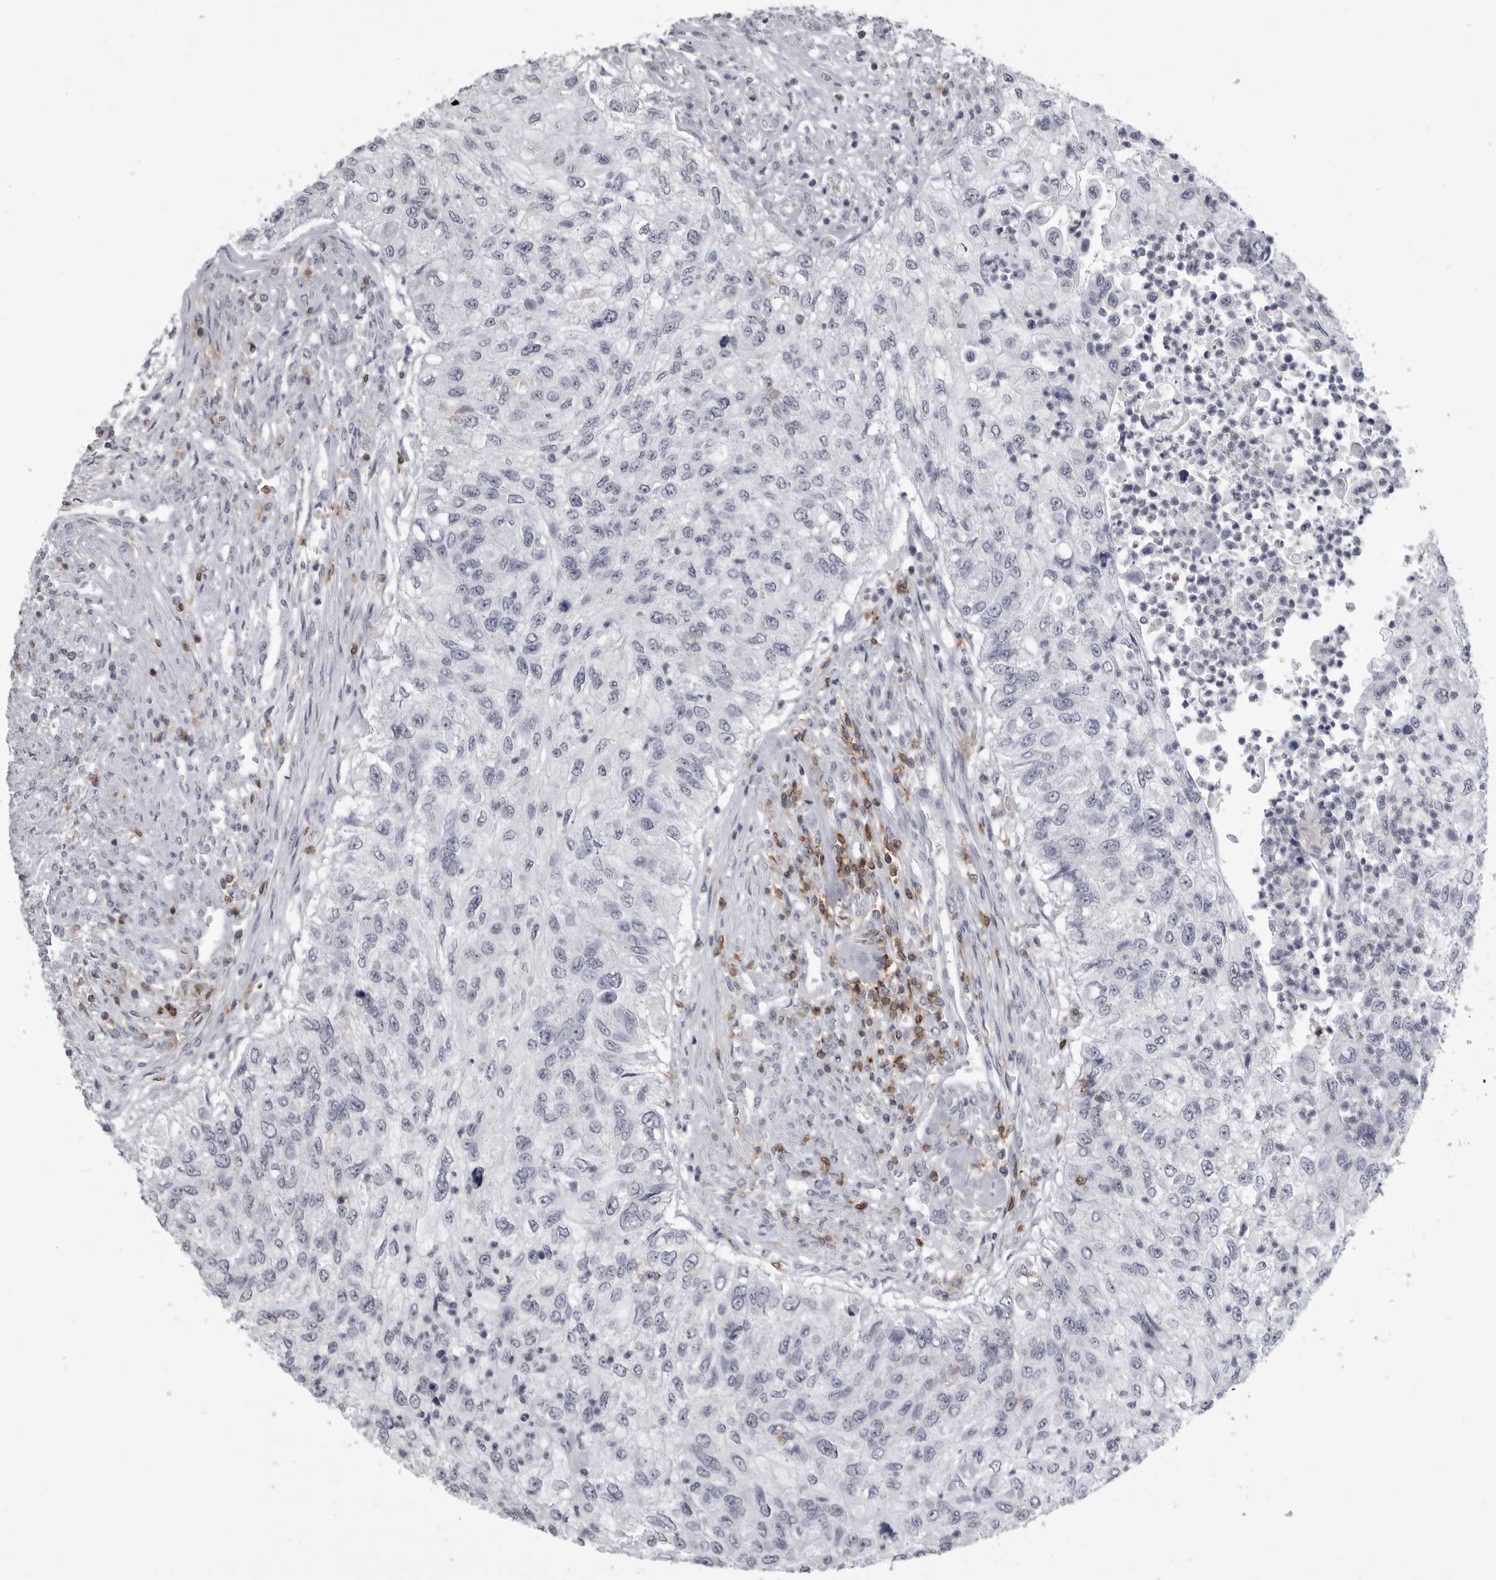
{"staining": {"intensity": "negative", "quantity": "none", "location": "none"}, "tissue": "urothelial cancer", "cell_type": "Tumor cells", "image_type": "cancer", "snomed": [{"axis": "morphology", "description": "Urothelial carcinoma, High grade"}, {"axis": "topography", "description": "Urinary bladder"}], "caption": "Urothelial cancer was stained to show a protein in brown. There is no significant expression in tumor cells. (Stains: DAB immunohistochemistry with hematoxylin counter stain, Microscopy: brightfield microscopy at high magnification).", "gene": "ITGAL", "patient": {"sex": "female", "age": 60}}